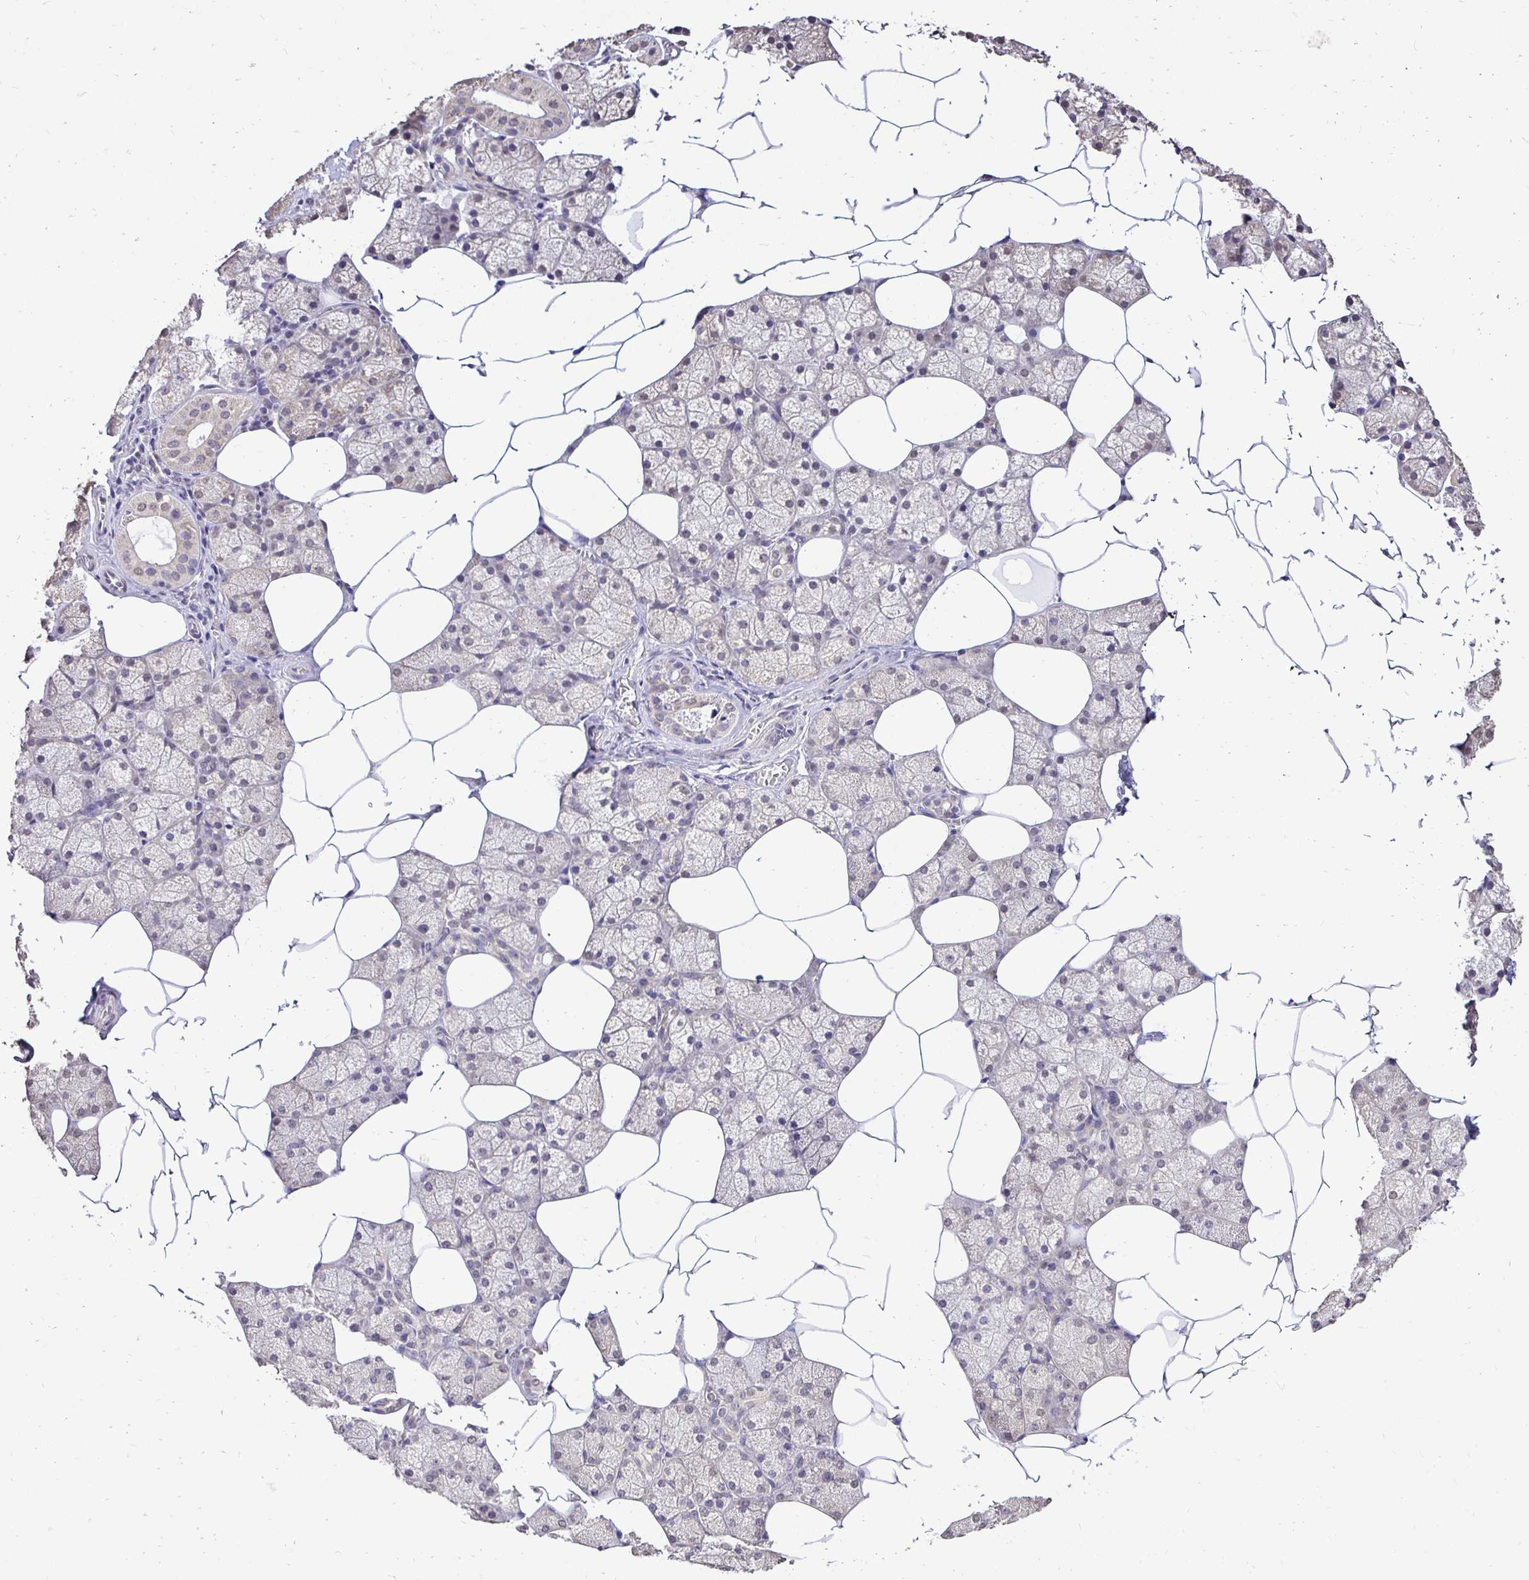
{"staining": {"intensity": "moderate", "quantity": "25%-75%", "location": "cytoplasmic/membranous"}, "tissue": "salivary gland", "cell_type": "Glandular cells", "image_type": "normal", "snomed": [{"axis": "morphology", "description": "Normal tissue, NOS"}, {"axis": "topography", "description": "Salivary gland"}], "caption": "This photomicrograph exhibits benign salivary gland stained with immunohistochemistry to label a protein in brown. The cytoplasmic/membranous of glandular cells show moderate positivity for the protein. Nuclei are counter-stained blue.", "gene": "RHEBL1", "patient": {"sex": "female", "age": 43}}